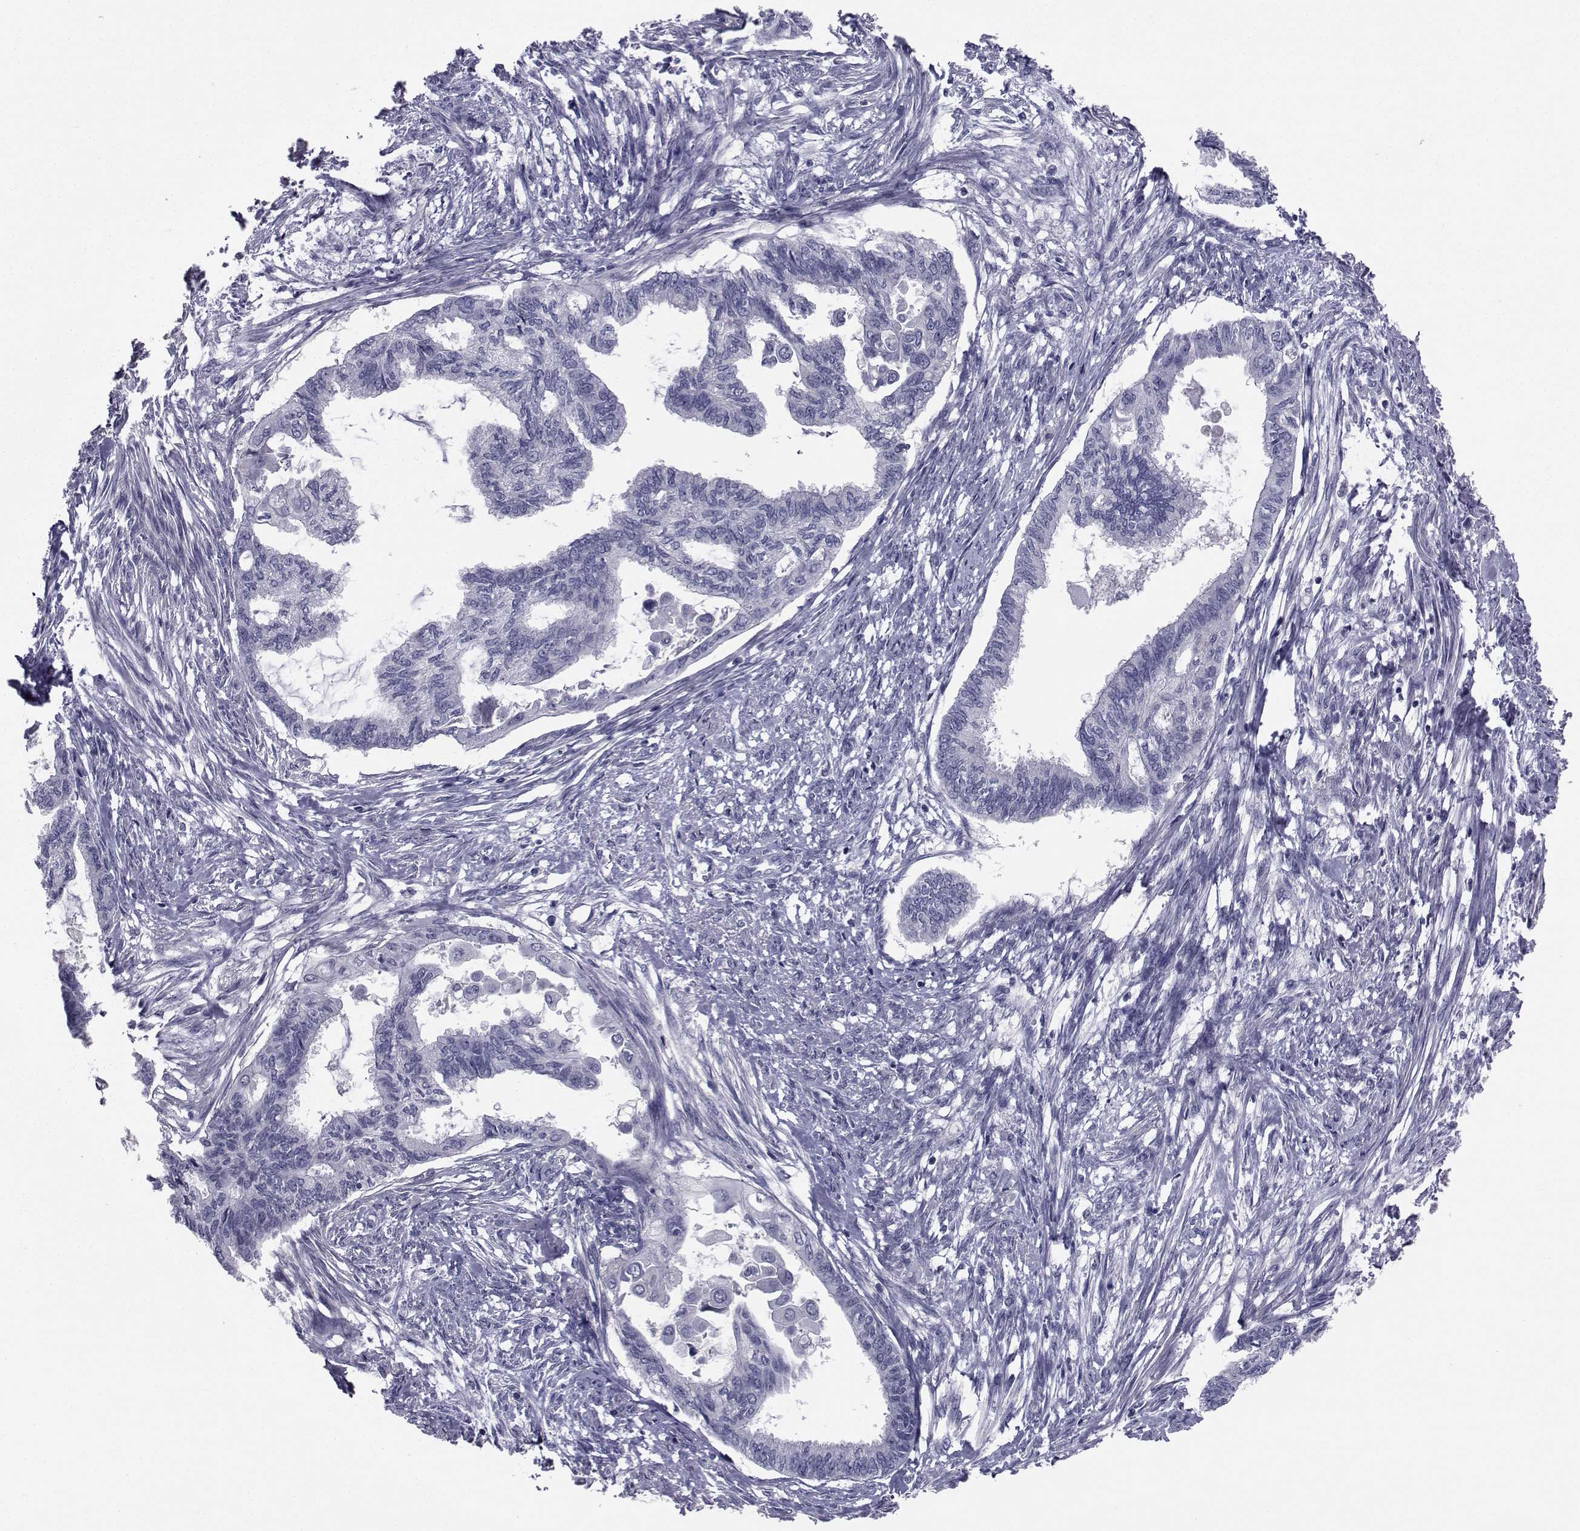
{"staining": {"intensity": "negative", "quantity": "none", "location": "none"}, "tissue": "endometrial cancer", "cell_type": "Tumor cells", "image_type": "cancer", "snomed": [{"axis": "morphology", "description": "Adenocarcinoma, NOS"}, {"axis": "topography", "description": "Endometrium"}], "caption": "Tumor cells show no significant protein staining in endometrial cancer. (DAB IHC visualized using brightfield microscopy, high magnification).", "gene": "CHRNA1", "patient": {"sex": "female", "age": 86}}